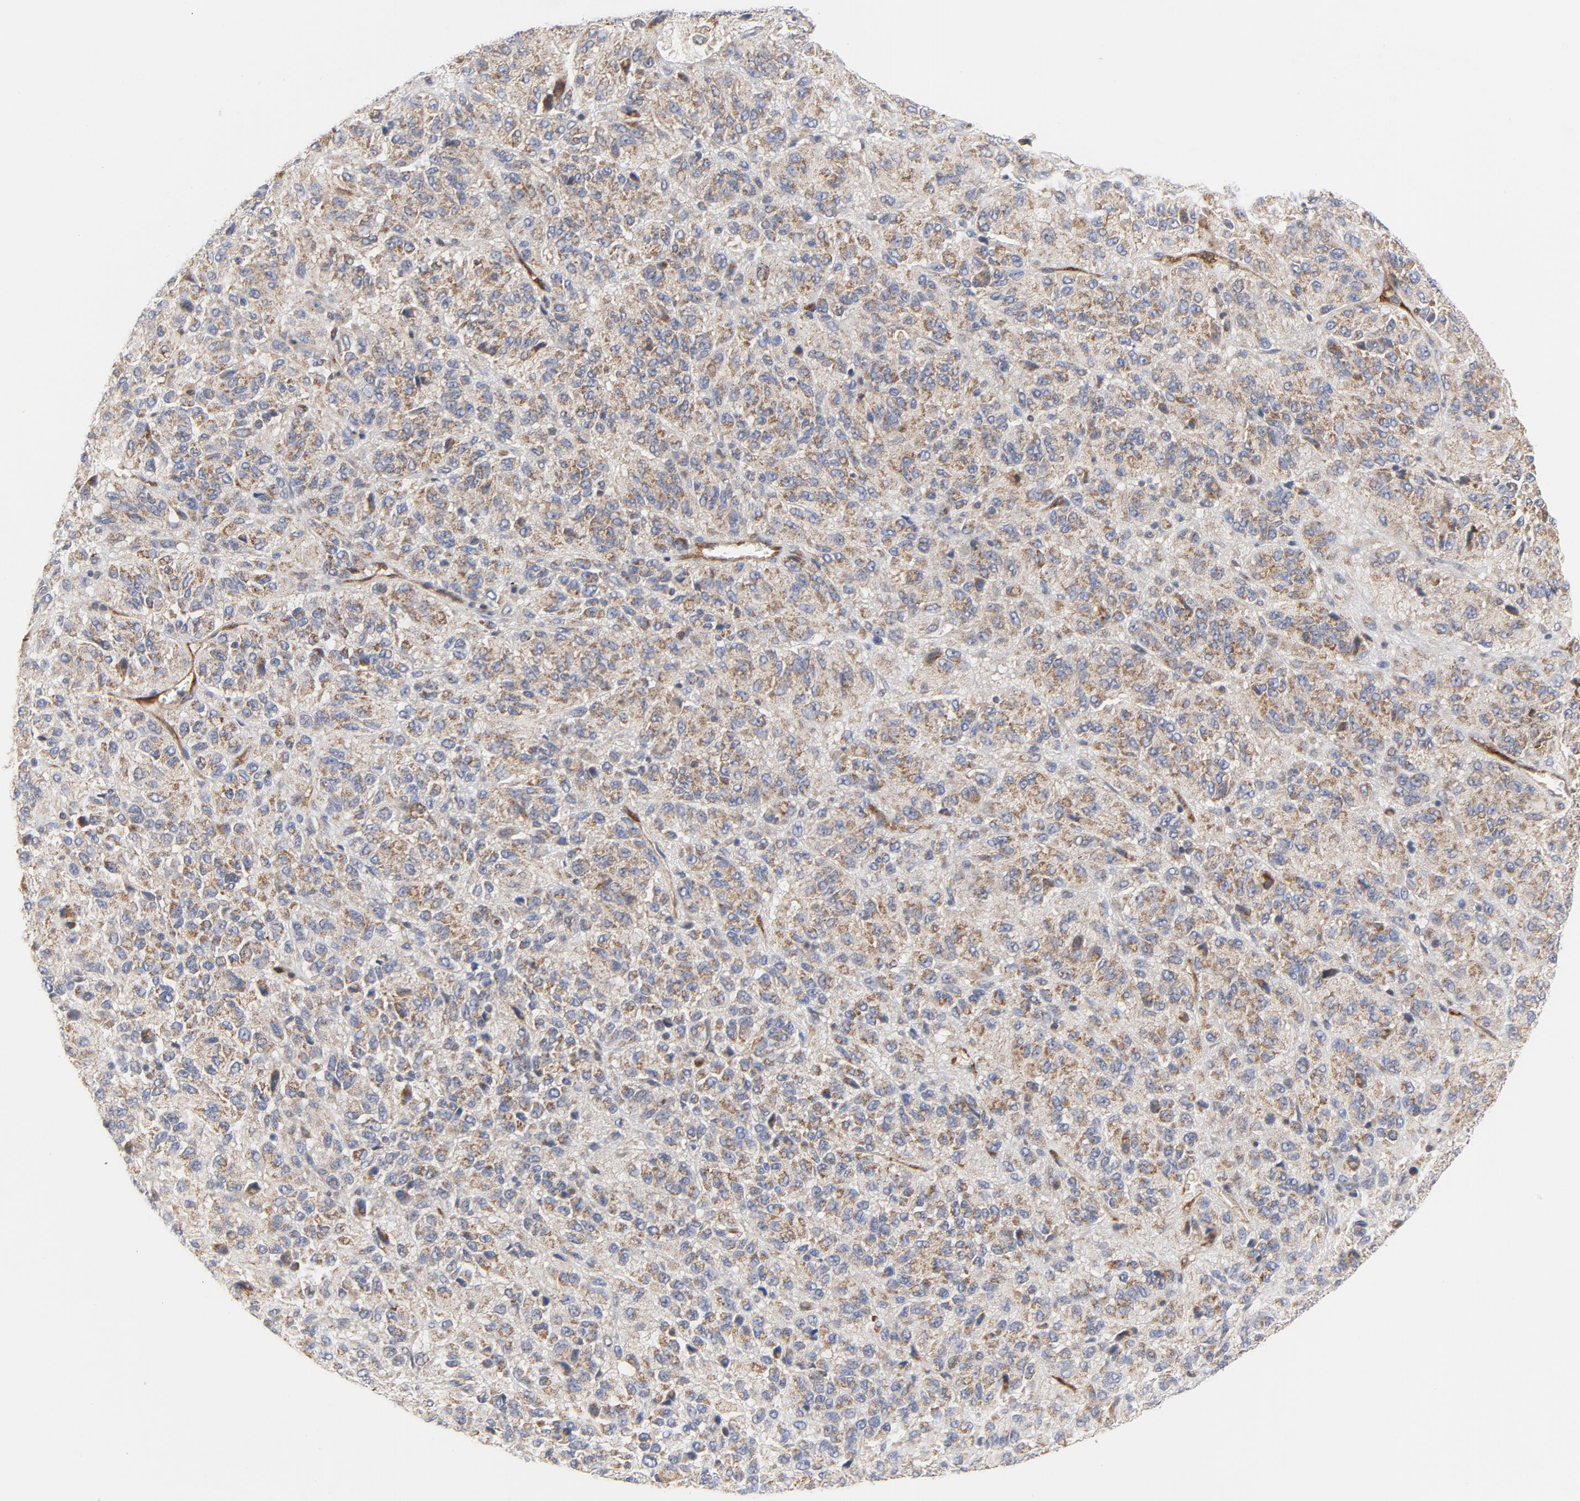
{"staining": {"intensity": "moderate", "quantity": ">75%", "location": "cytoplasmic/membranous"}, "tissue": "melanoma", "cell_type": "Tumor cells", "image_type": "cancer", "snomed": [{"axis": "morphology", "description": "Malignant melanoma, Metastatic site"}, {"axis": "topography", "description": "Lung"}], "caption": "A brown stain labels moderate cytoplasmic/membranous positivity of a protein in malignant melanoma (metastatic site) tumor cells.", "gene": "RAPGEF4", "patient": {"sex": "male", "age": 64}}